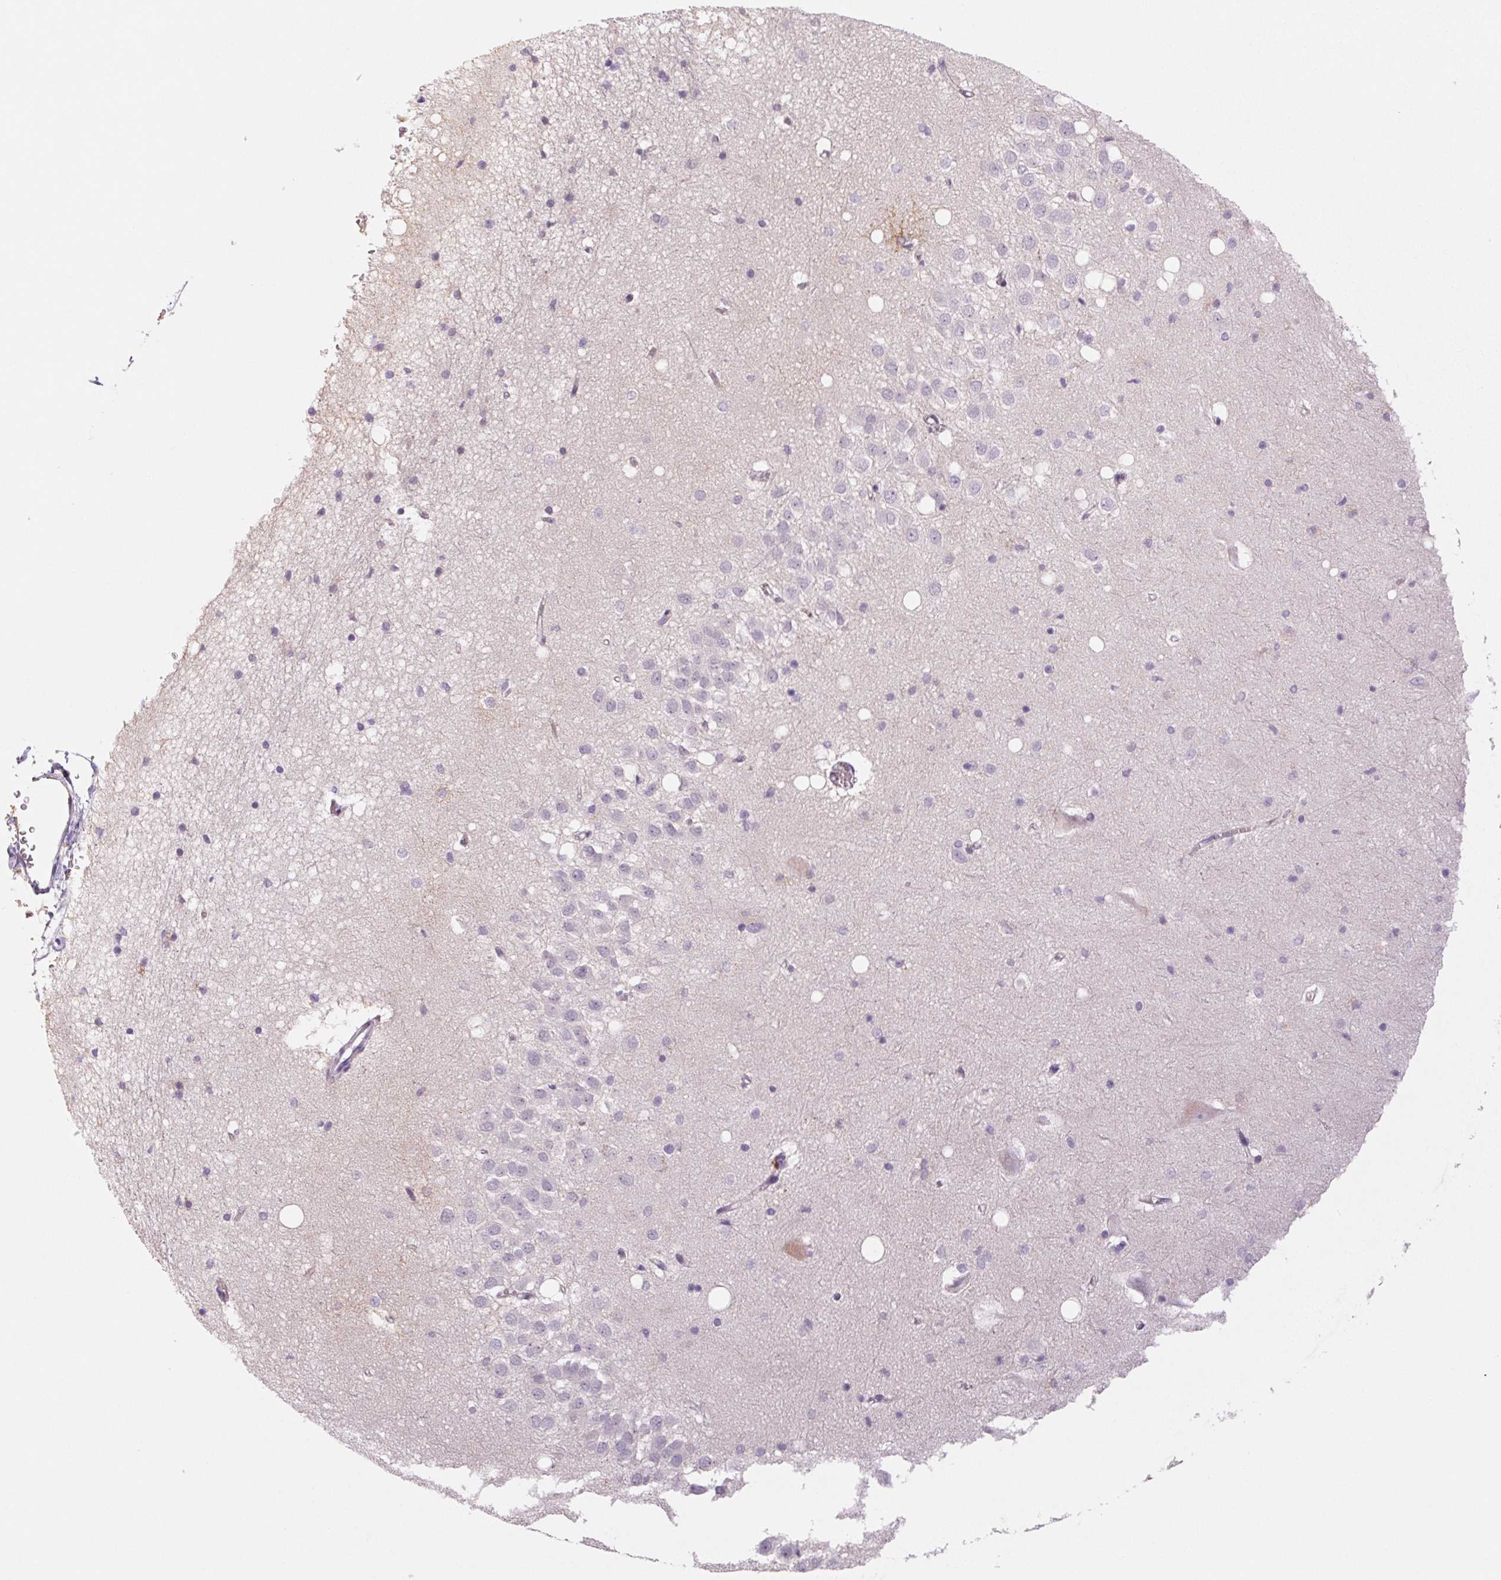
{"staining": {"intensity": "negative", "quantity": "none", "location": "none"}, "tissue": "hippocampus", "cell_type": "Glial cells", "image_type": "normal", "snomed": [{"axis": "morphology", "description": "Normal tissue, NOS"}, {"axis": "topography", "description": "Hippocampus"}], "caption": "High magnification brightfield microscopy of unremarkable hippocampus stained with DAB (3,3'-diaminobenzidine) (brown) and counterstained with hematoxylin (blue): glial cells show no significant expression. (Immunohistochemistry (ihc), brightfield microscopy, high magnification).", "gene": "KRT1", "patient": {"sex": "male", "age": 58}}